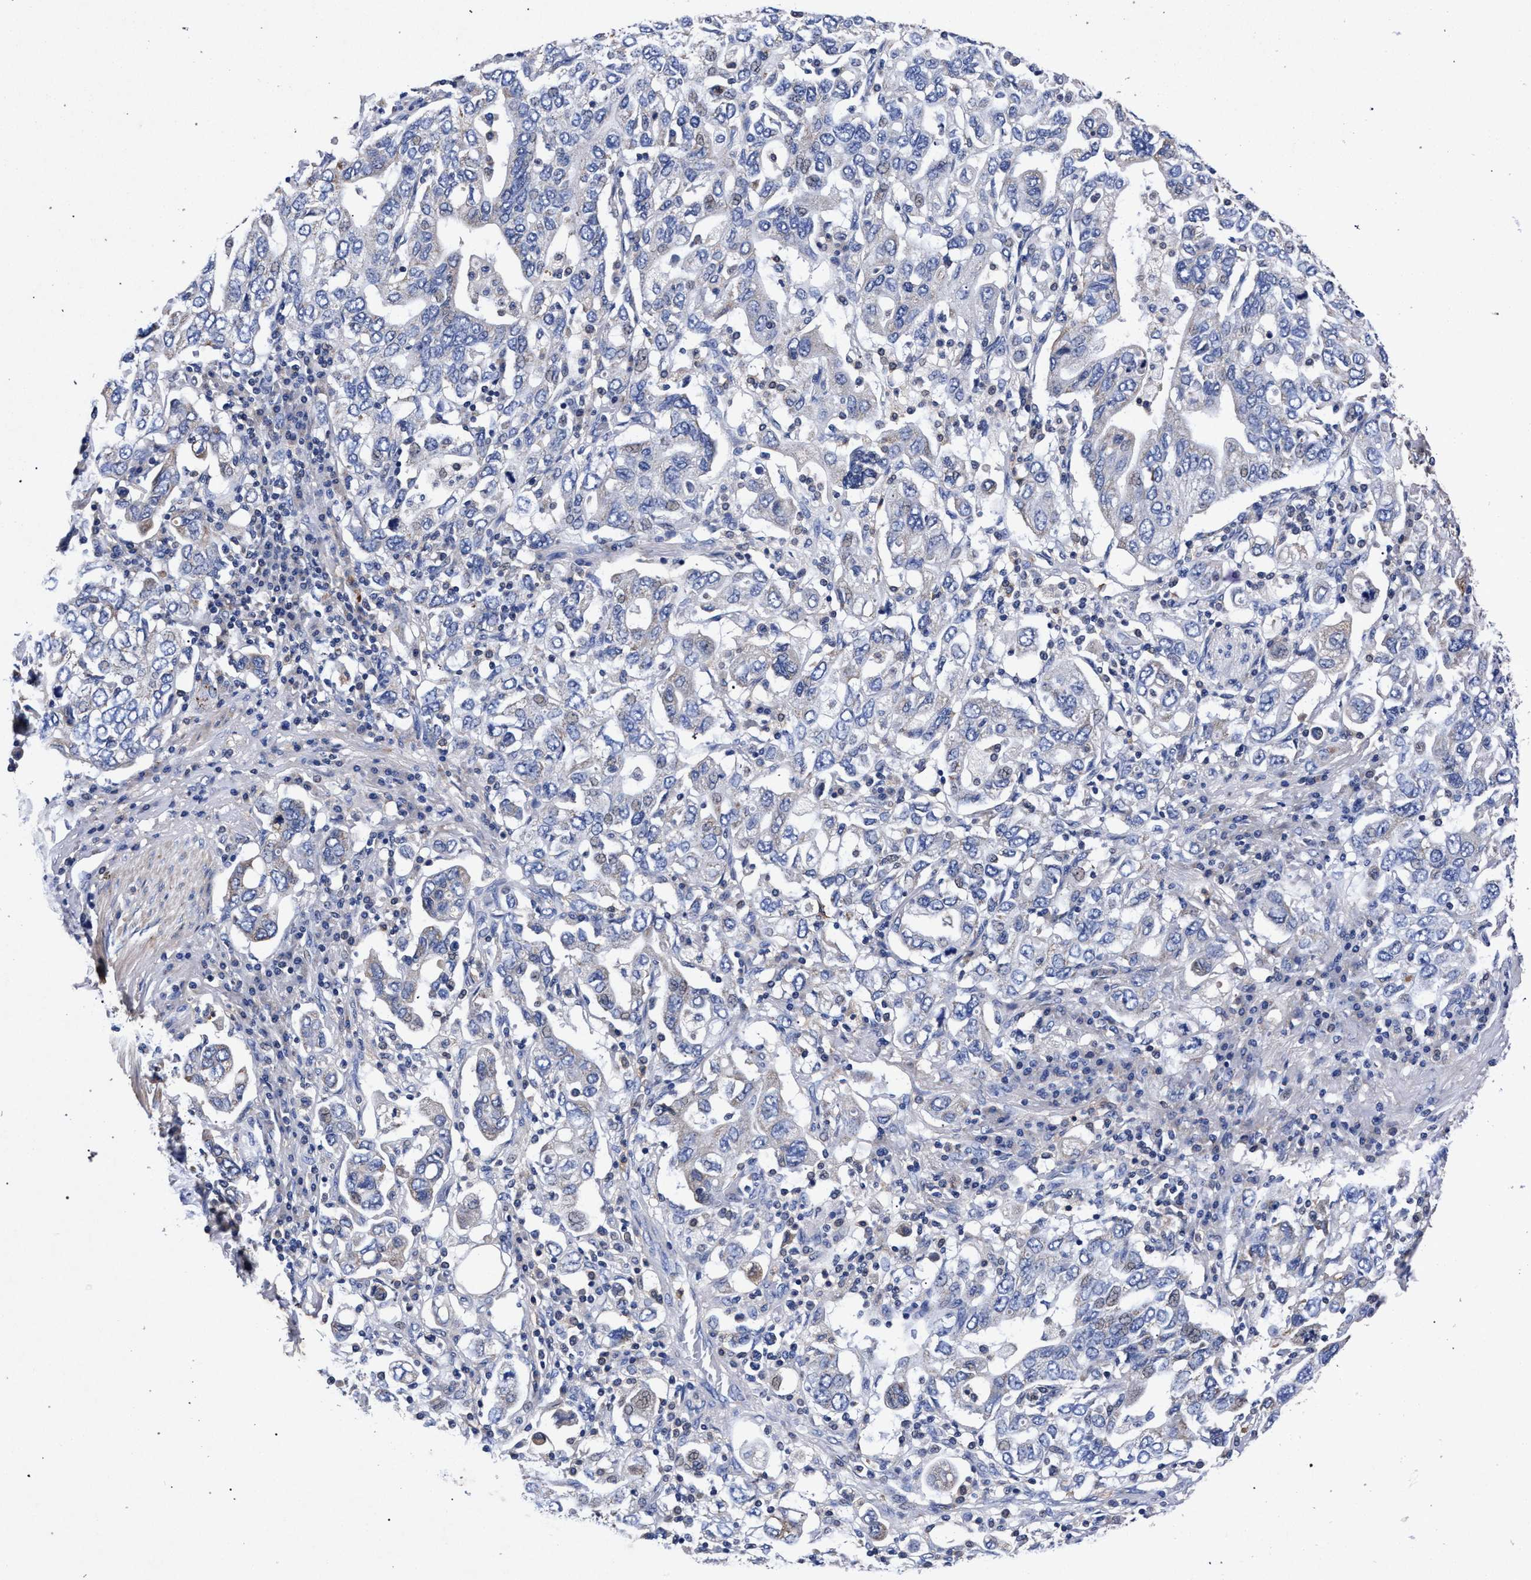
{"staining": {"intensity": "negative", "quantity": "none", "location": "none"}, "tissue": "stomach cancer", "cell_type": "Tumor cells", "image_type": "cancer", "snomed": [{"axis": "morphology", "description": "Adenocarcinoma, NOS"}, {"axis": "topography", "description": "Stomach, upper"}], "caption": "Immunohistochemical staining of human stomach adenocarcinoma exhibits no significant positivity in tumor cells. The staining is performed using DAB brown chromogen with nuclei counter-stained in using hematoxylin.", "gene": "HSD17B14", "patient": {"sex": "male", "age": 62}}